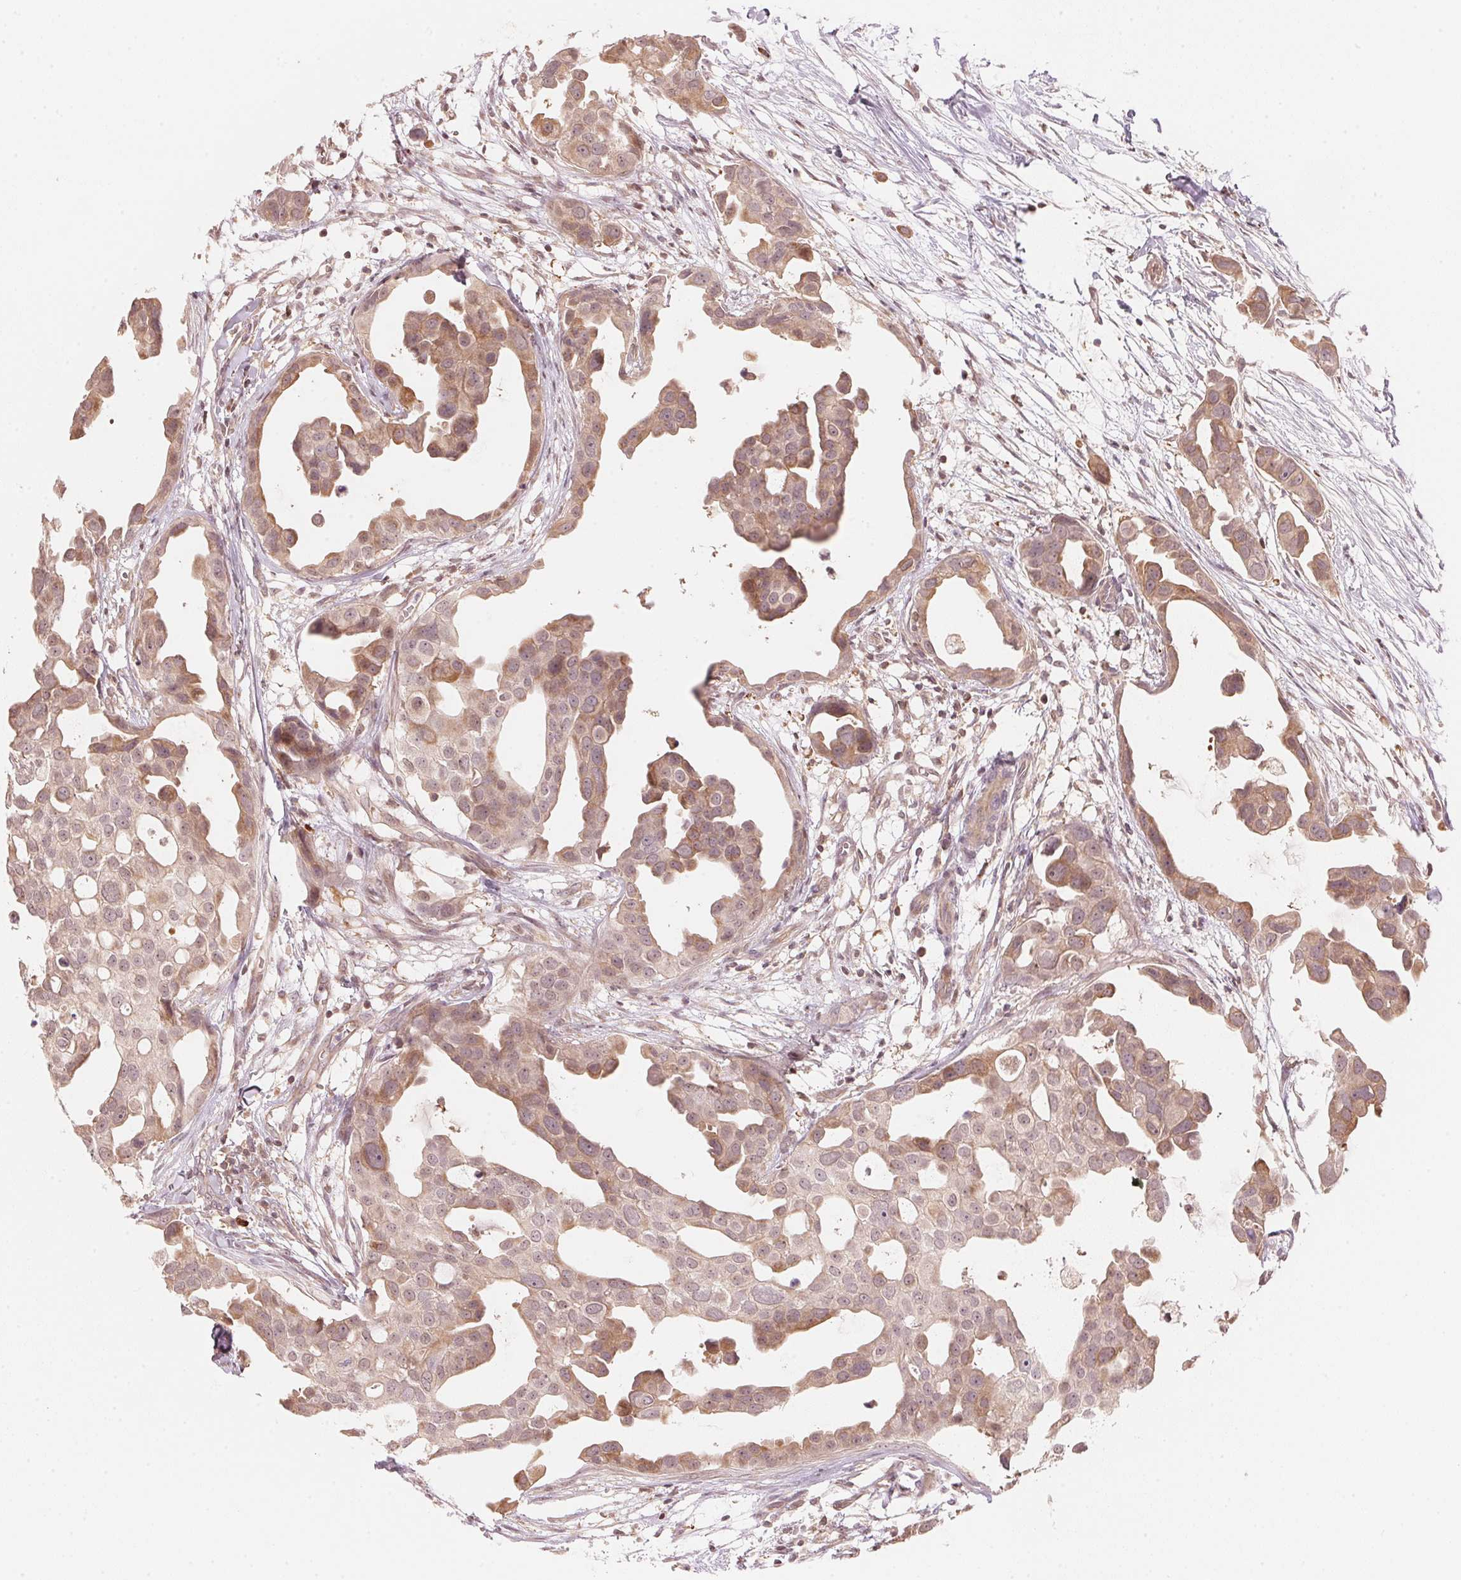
{"staining": {"intensity": "weak", "quantity": ">75%", "location": "cytoplasmic/membranous"}, "tissue": "breast cancer", "cell_type": "Tumor cells", "image_type": "cancer", "snomed": [{"axis": "morphology", "description": "Duct carcinoma"}, {"axis": "topography", "description": "Breast"}], "caption": "An image of breast cancer (intraductal carcinoma) stained for a protein exhibits weak cytoplasmic/membranous brown staining in tumor cells.", "gene": "PRKN", "patient": {"sex": "female", "age": 38}}